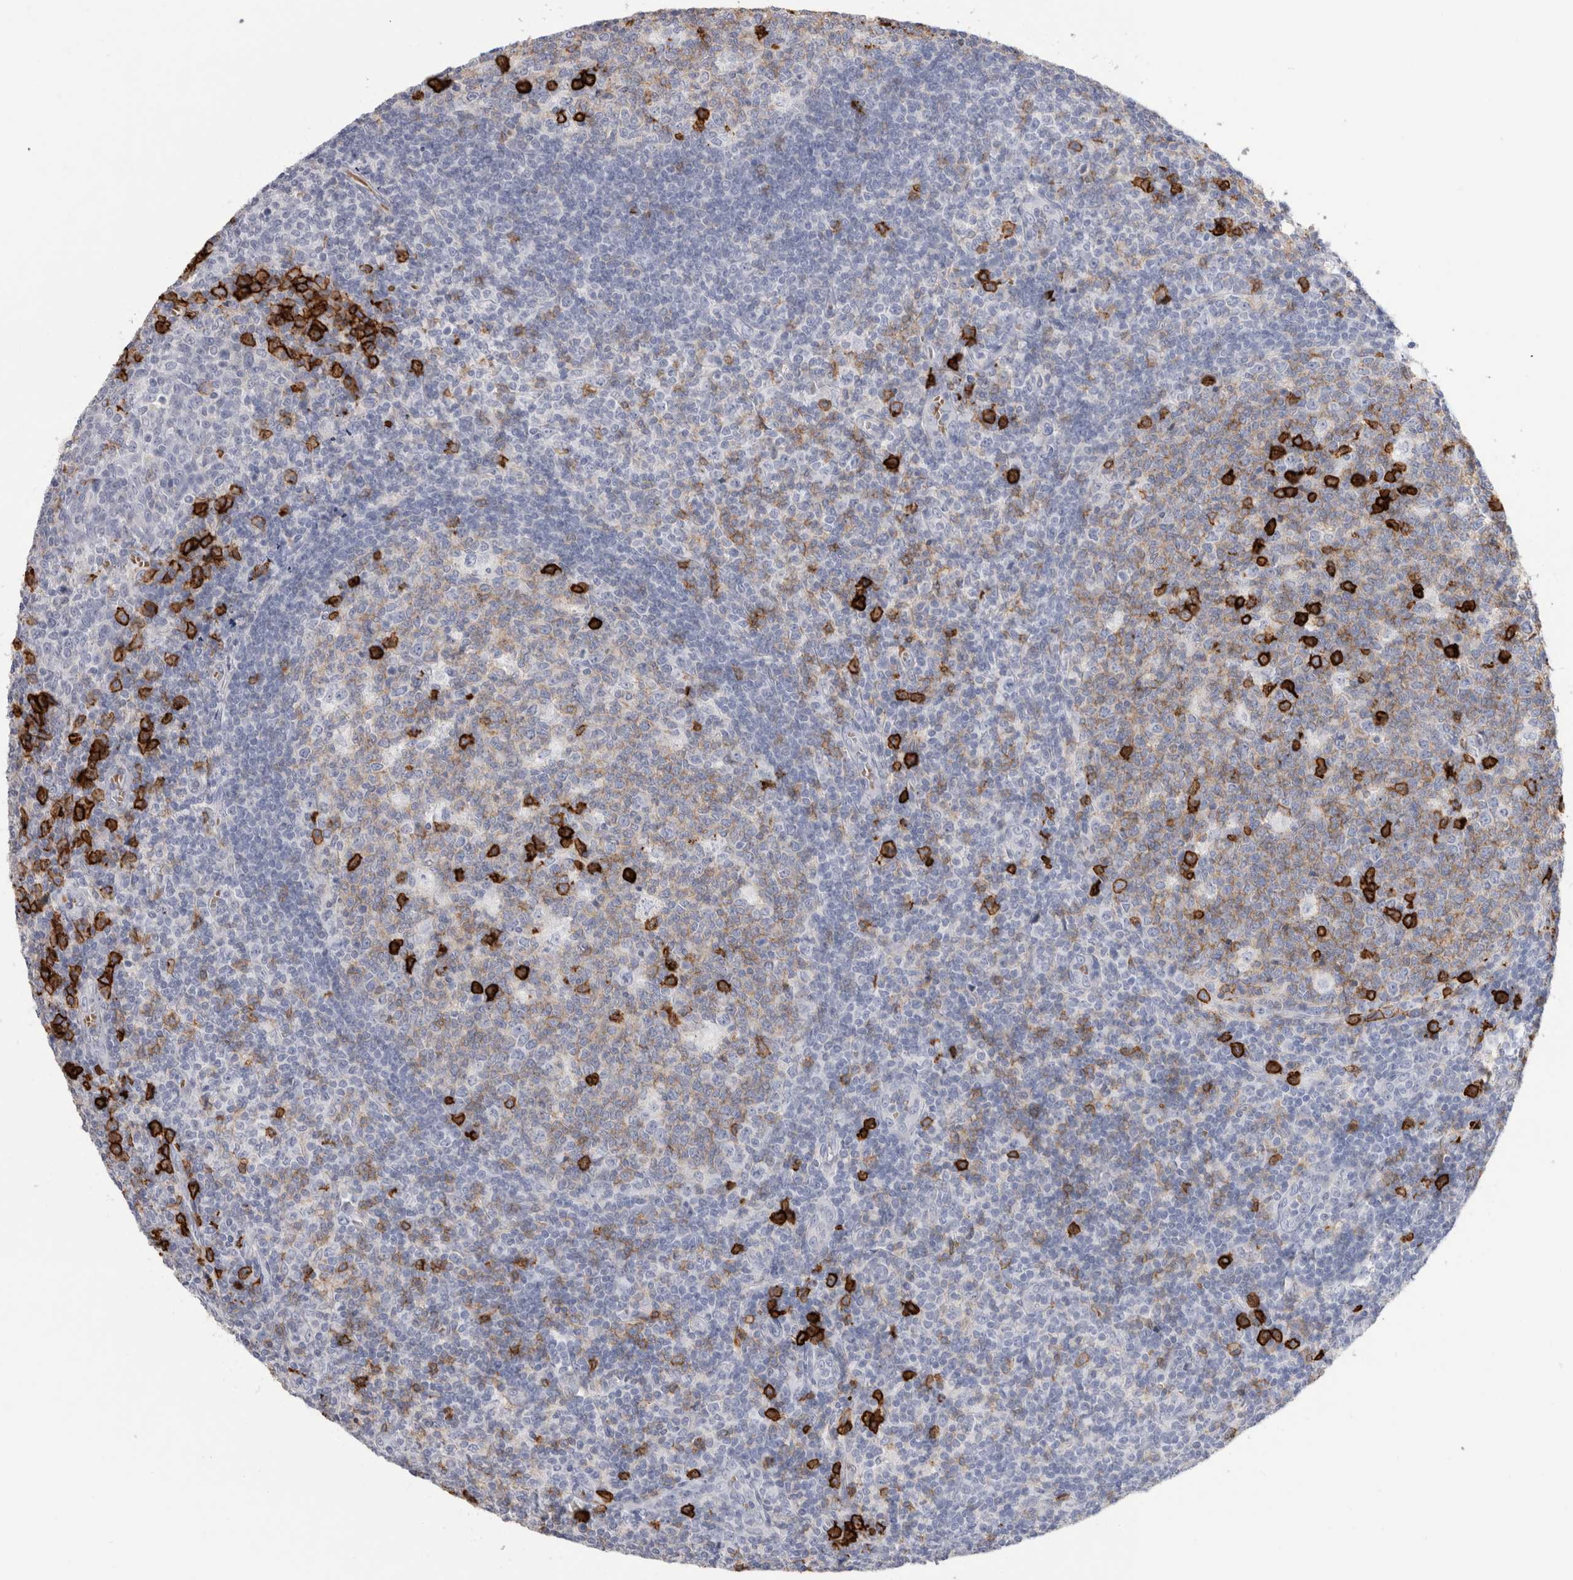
{"staining": {"intensity": "strong", "quantity": "<25%", "location": "cytoplasmic/membranous"}, "tissue": "tonsil", "cell_type": "Germinal center cells", "image_type": "normal", "snomed": [{"axis": "morphology", "description": "Normal tissue, NOS"}, {"axis": "topography", "description": "Tonsil"}], "caption": "Human tonsil stained for a protein (brown) exhibits strong cytoplasmic/membranous positive positivity in about <25% of germinal center cells.", "gene": "CD38", "patient": {"sex": "female", "age": 19}}